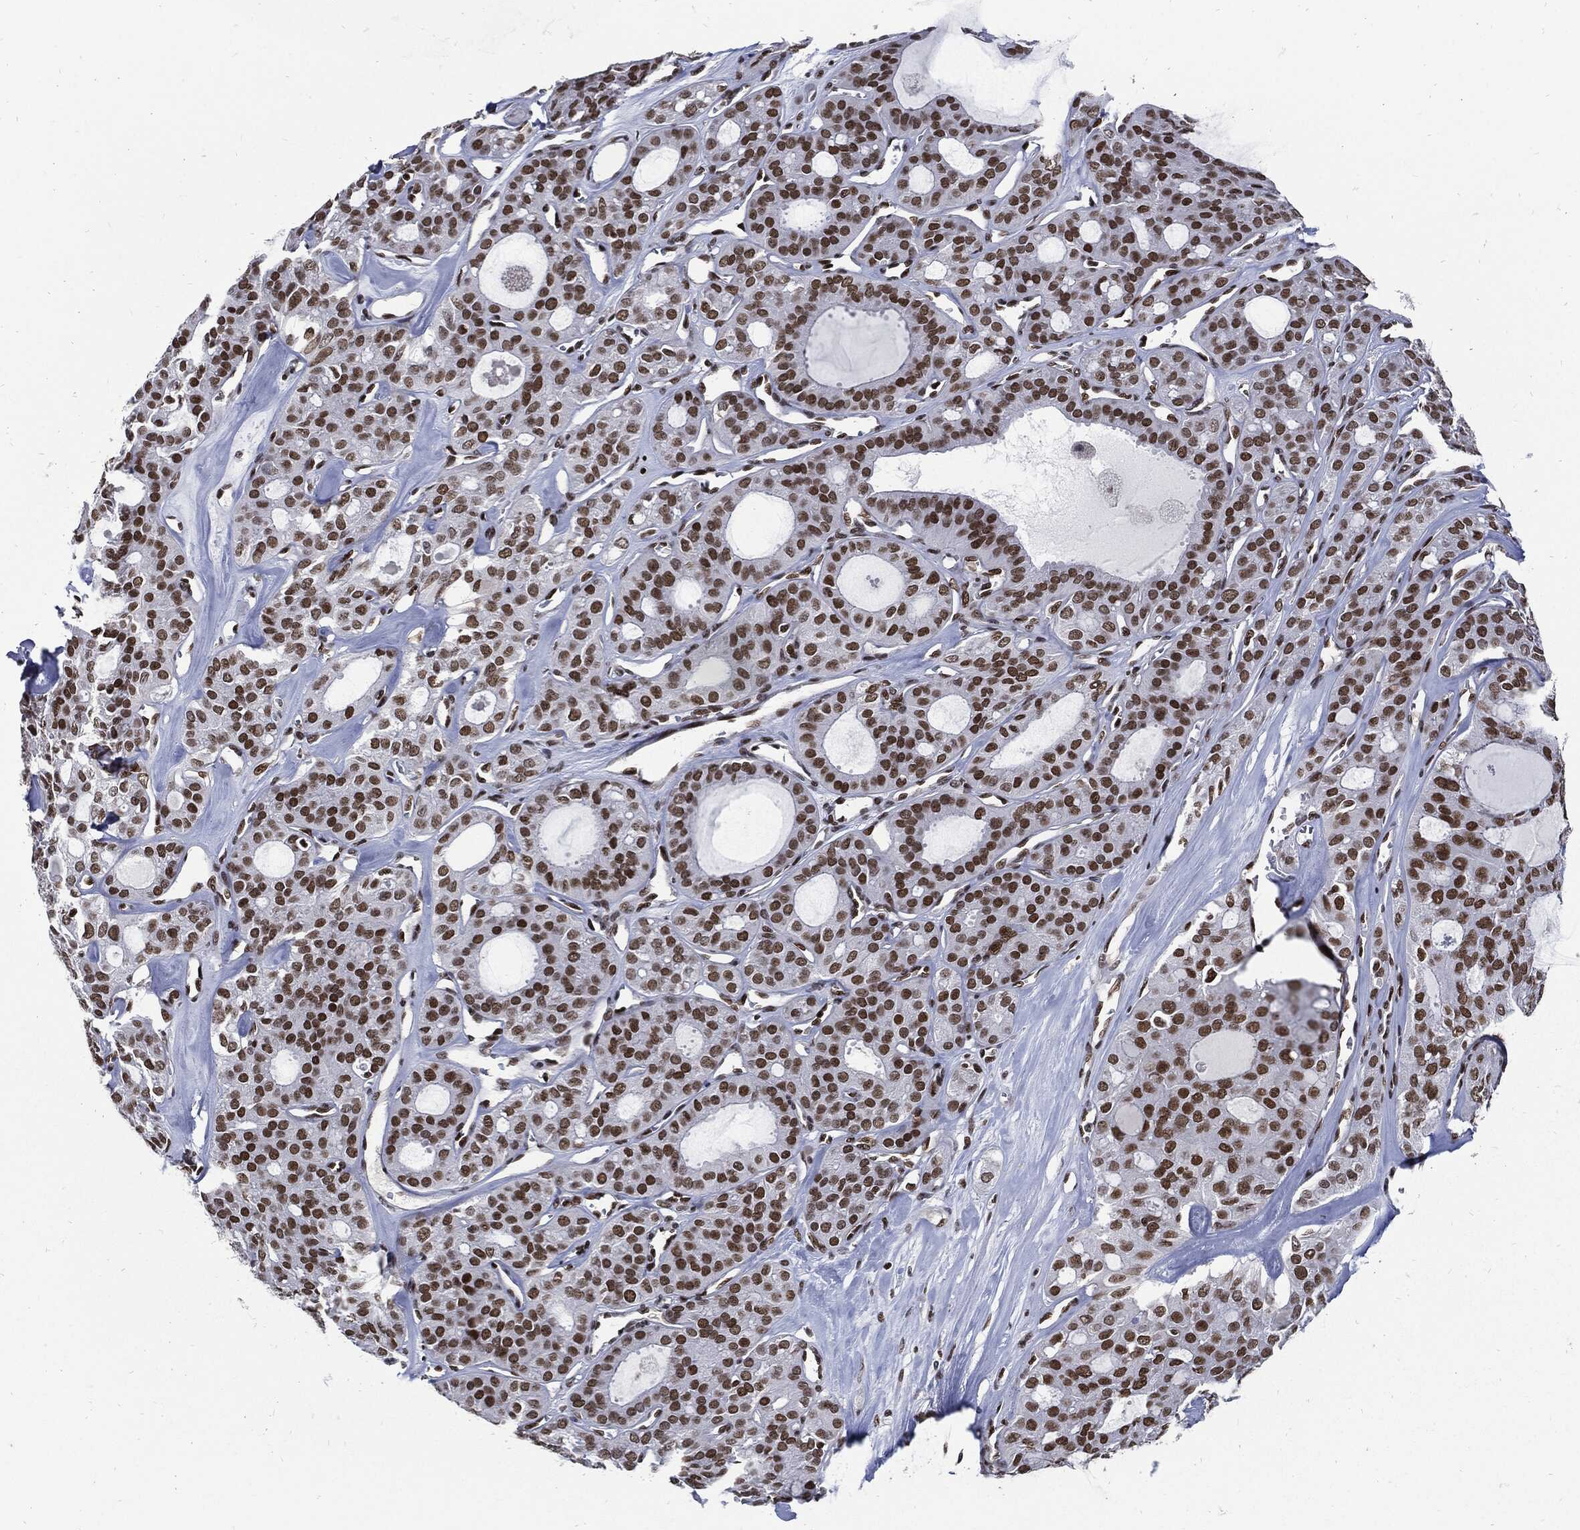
{"staining": {"intensity": "strong", "quantity": ">75%", "location": "nuclear"}, "tissue": "thyroid cancer", "cell_type": "Tumor cells", "image_type": "cancer", "snomed": [{"axis": "morphology", "description": "Follicular adenoma carcinoma, NOS"}, {"axis": "topography", "description": "Thyroid gland"}], "caption": "Immunohistochemical staining of human thyroid cancer (follicular adenoma carcinoma) shows high levels of strong nuclear protein expression in about >75% of tumor cells. The protein is stained brown, and the nuclei are stained in blue (DAB (3,3'-diaminobenzidine) IHC with brightfield microscopy, high magnification).", "gene": "TERF2", "patient": {"sex": "male", "age": 75}}